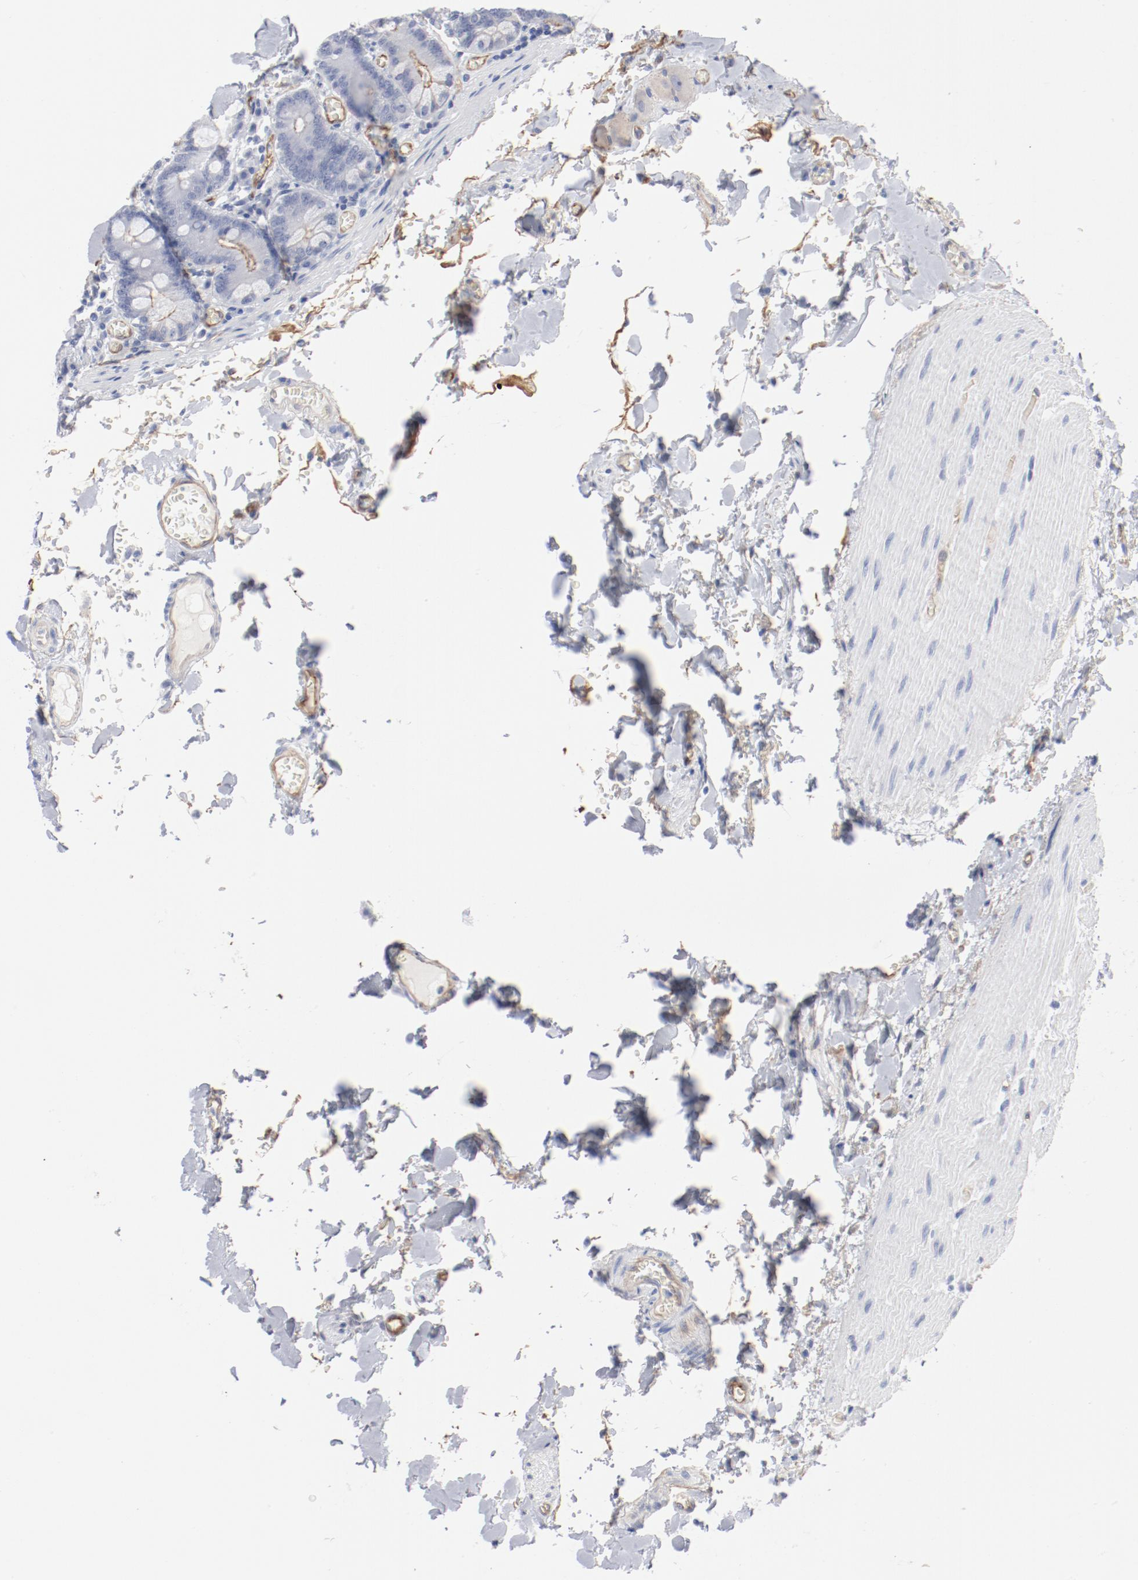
{"staining": {"intensity": "weak", "quantity": "25%-75%", "location": "cytoplasmic/membranous"}, "tissue": "small intestine", "cell_type": "Glandular cells", "image_type": "normal", "snomed": [{"axis": "morphology", "description": "Normal tissue, NOS"}, {"axis": "topography", "description": "Small intestine"}], "caption": "There is low levels of weak cytoplasmic/membranous expression in glandular cells of unremarkable small intestine, as demonstrated by immunohistochemical staining (brown color).", "gene": "SHANK3", "patient": {"sex": "male", "age": 71}}